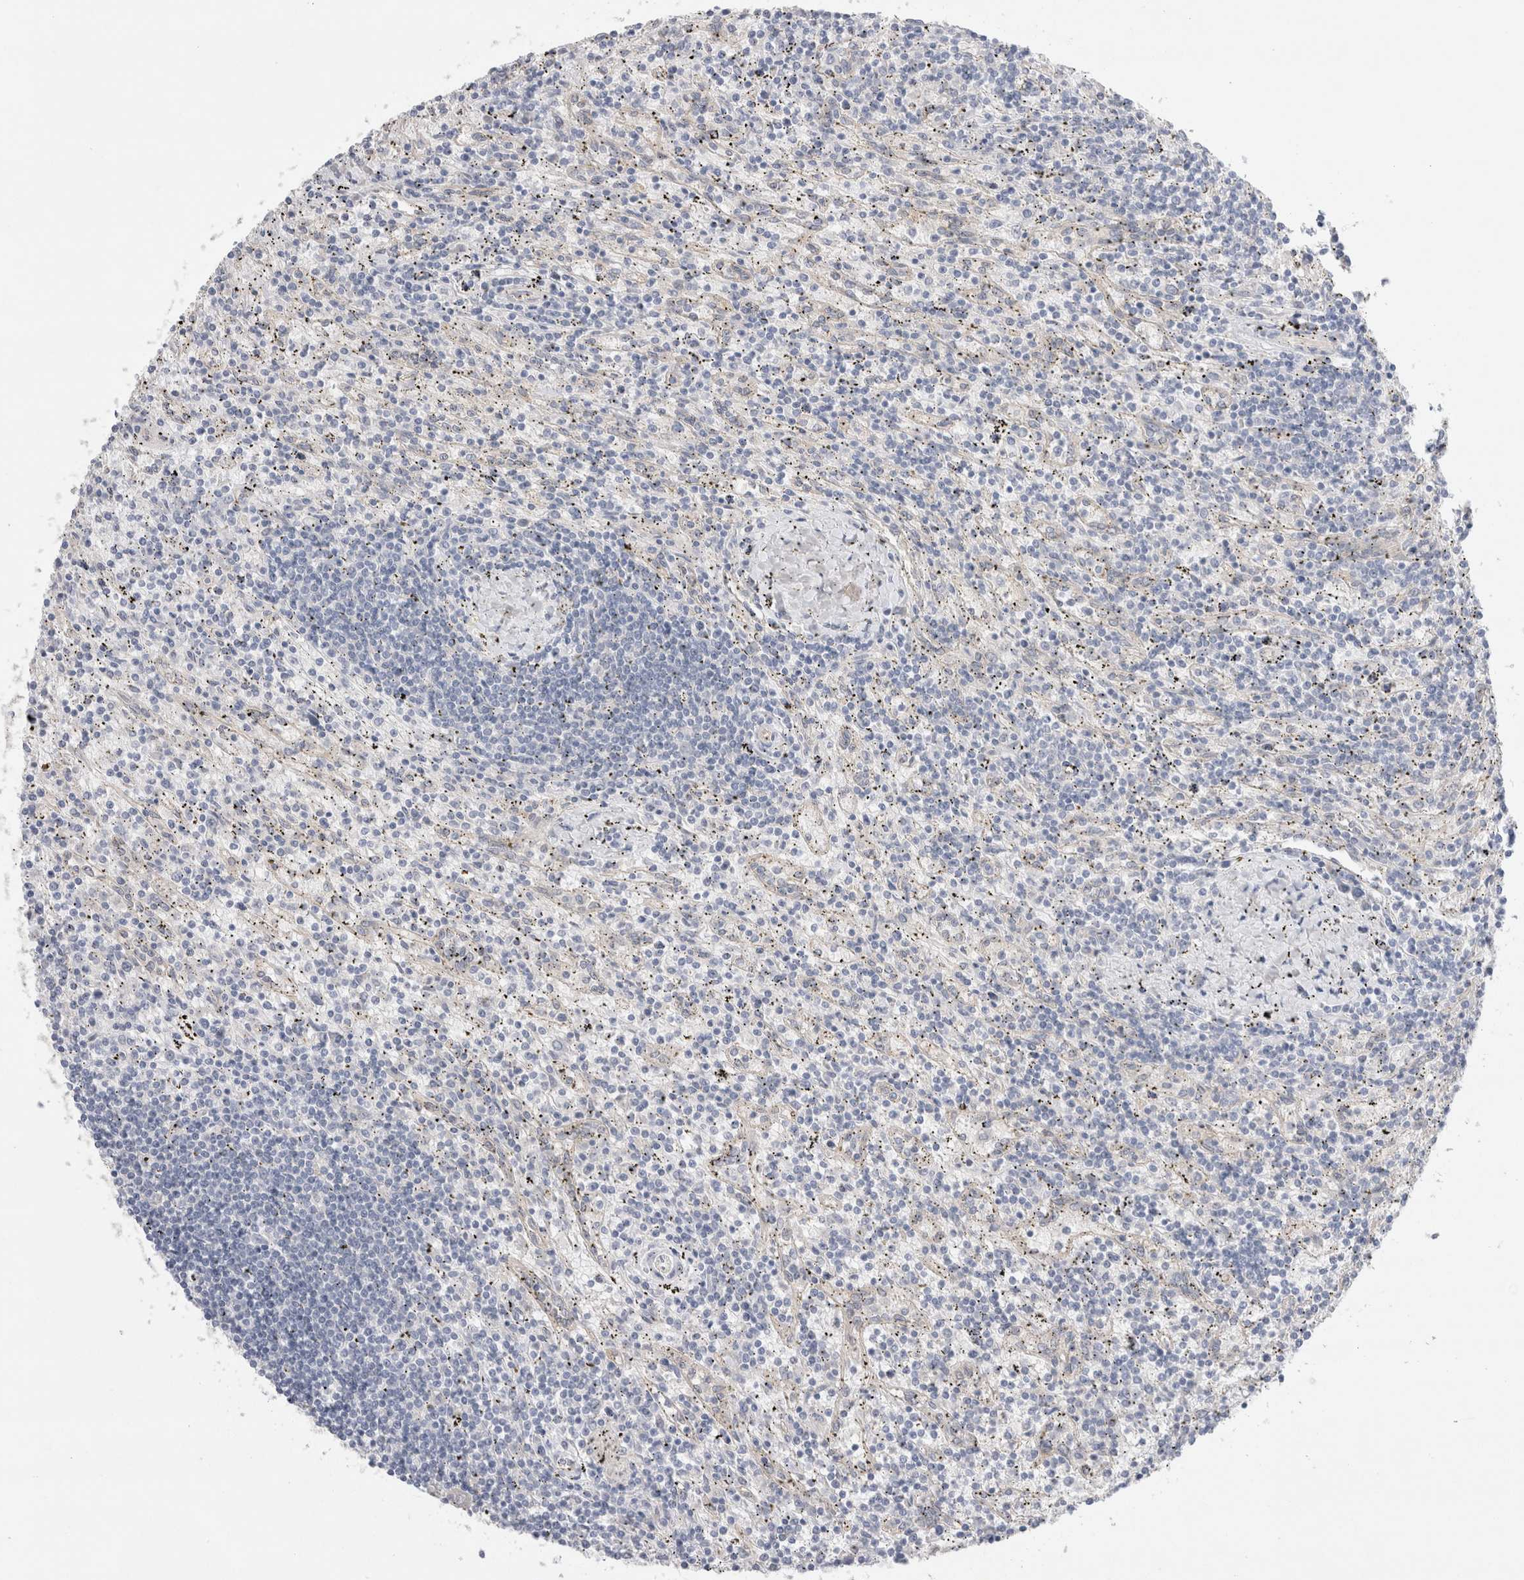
{"staining": {"intensity": "negative", "quantity": "none", "location": "none"}, "tissue": "lymphoma", "cell_type": "Tumor cells", "image_type": "cancer", "snomed": [{"axis": "morphology", "description": "Malignant lymphoma, non-Hodgkin's type, Low grade"}, {"axis": "topography", "description": "Spleen"}], "caption": "IHC image of malignant lymphoma, non-Hodgkin's type (low-grade) stained for a protein (brown), which demonstrates no staining in tumor cells. (Immunohistochemistry, brightfield microscopy, high magnification).", "gene": "WIPF2", "patient": {"sex": "male", "age": 76}}